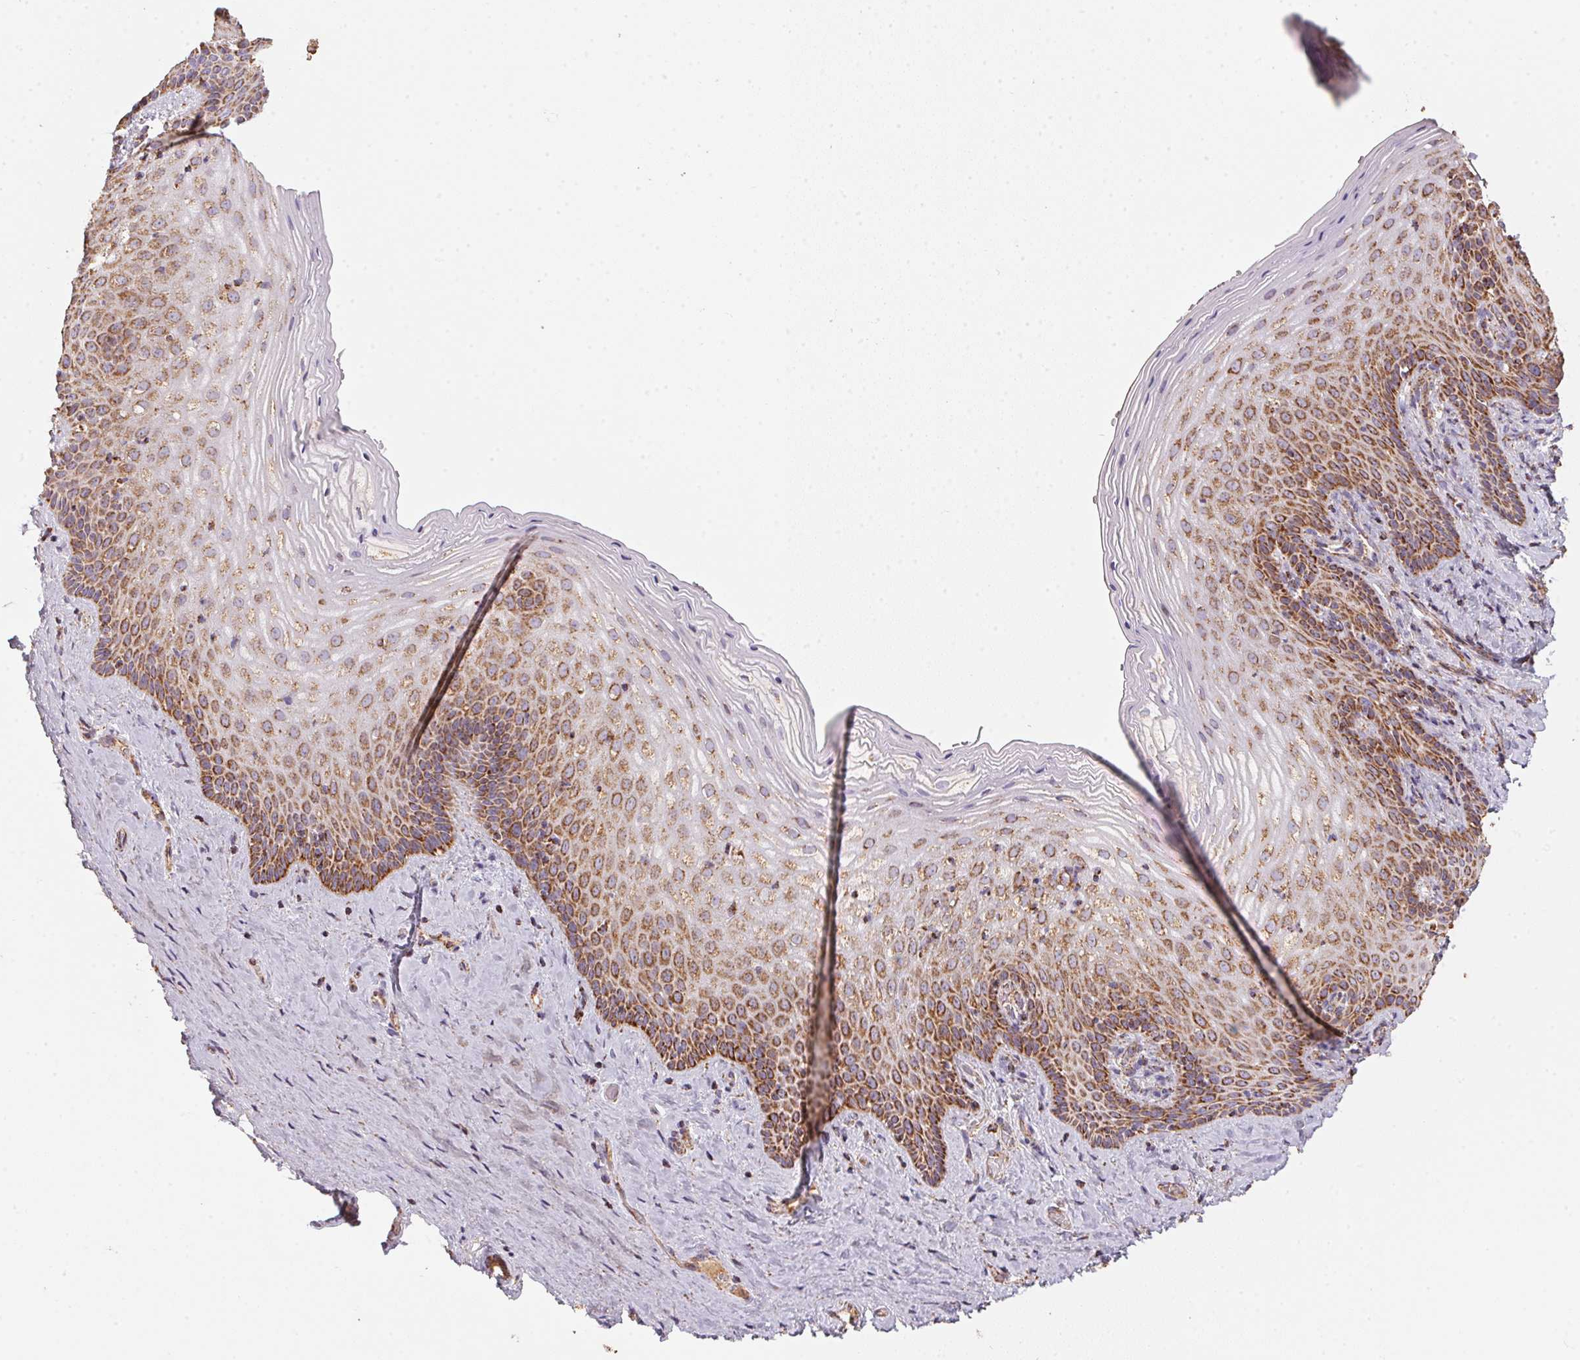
{"staining": {"intensity": "strong", "quantity": ">75%", "location": "cytoplasmic/membranous"}, "tissue": "vagina", "cell_type": "Squamous epithelial cells", "image_type": "normal", "snomed": [{"axis": "morphology", "description": "Normal tissue, NOS"}, {"axis": "topography", "description": "Vagina"}], "caption": "A brown stain shows strong cytoplasmic/membranous expression of a protein in squamous epithelial cells of benign vagina. Nuclei are stained in blue.", "gene": "NDUFS2", "patient": {"sex": "female", "age": 45}}